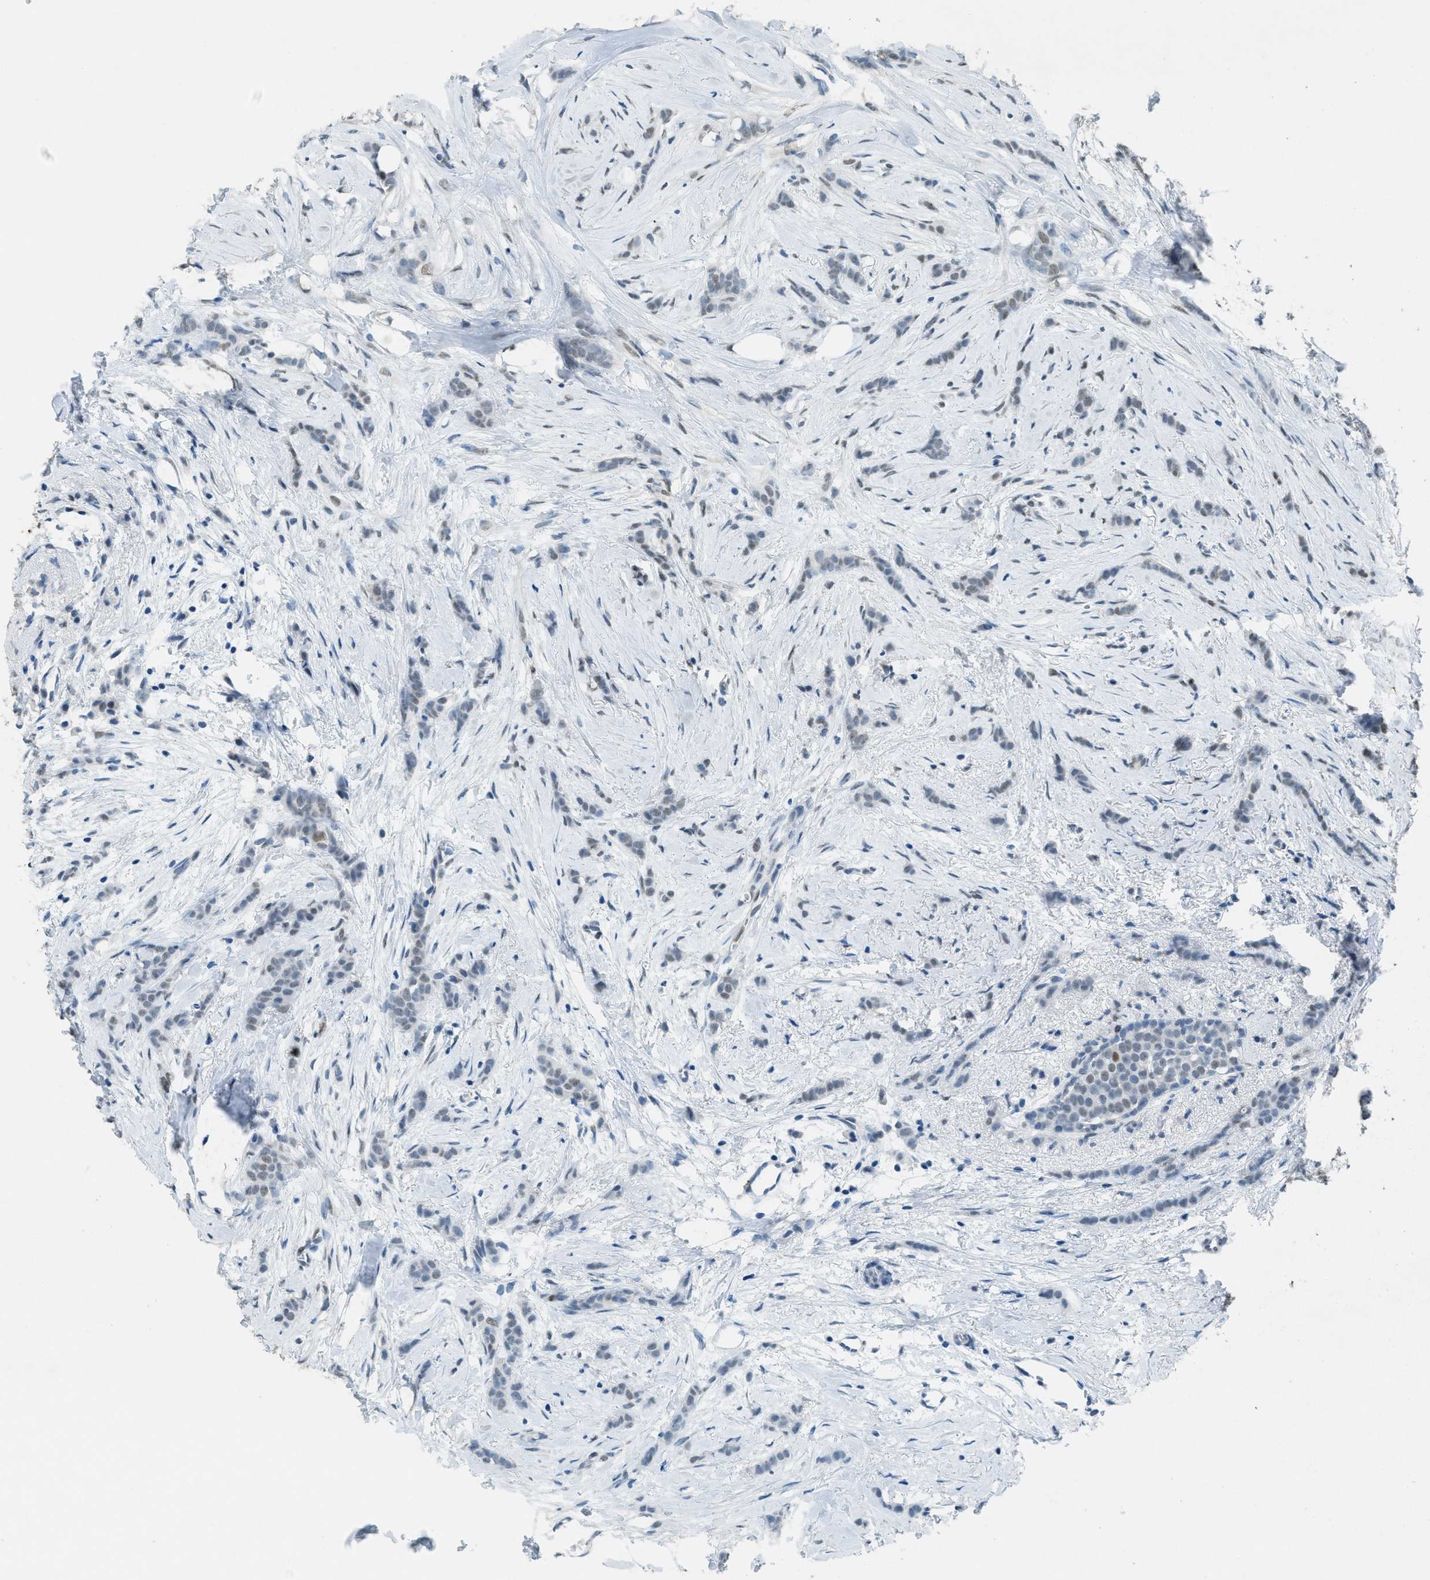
{"staining": {"intensity": "weak", "quantity": "<25%", "location": "nuclear"}, "tissue": "breast cancer", "cell_type": "Tumor cells", "image_type": "cancer", "snomed": [{"axis": "morphology", "description": "Lobular carcinoma, in situ"}, {"axis": "morphology", "description": "Lobular carcinoma"}, {"axis": "topography", "description": "Breast"}], "caption": "Immunohistochemistry (IHC) of human breast cancer (lobular carcinoma) exhibits no staining in tumor cells. The staining was performed using DAB to visualize the protein expression in brown, while the nuclei were stained in blue with hematoxylin (Magnification: 20x).", "gene": "TTC13", "patient": {"sex": "female", "age": 41}}